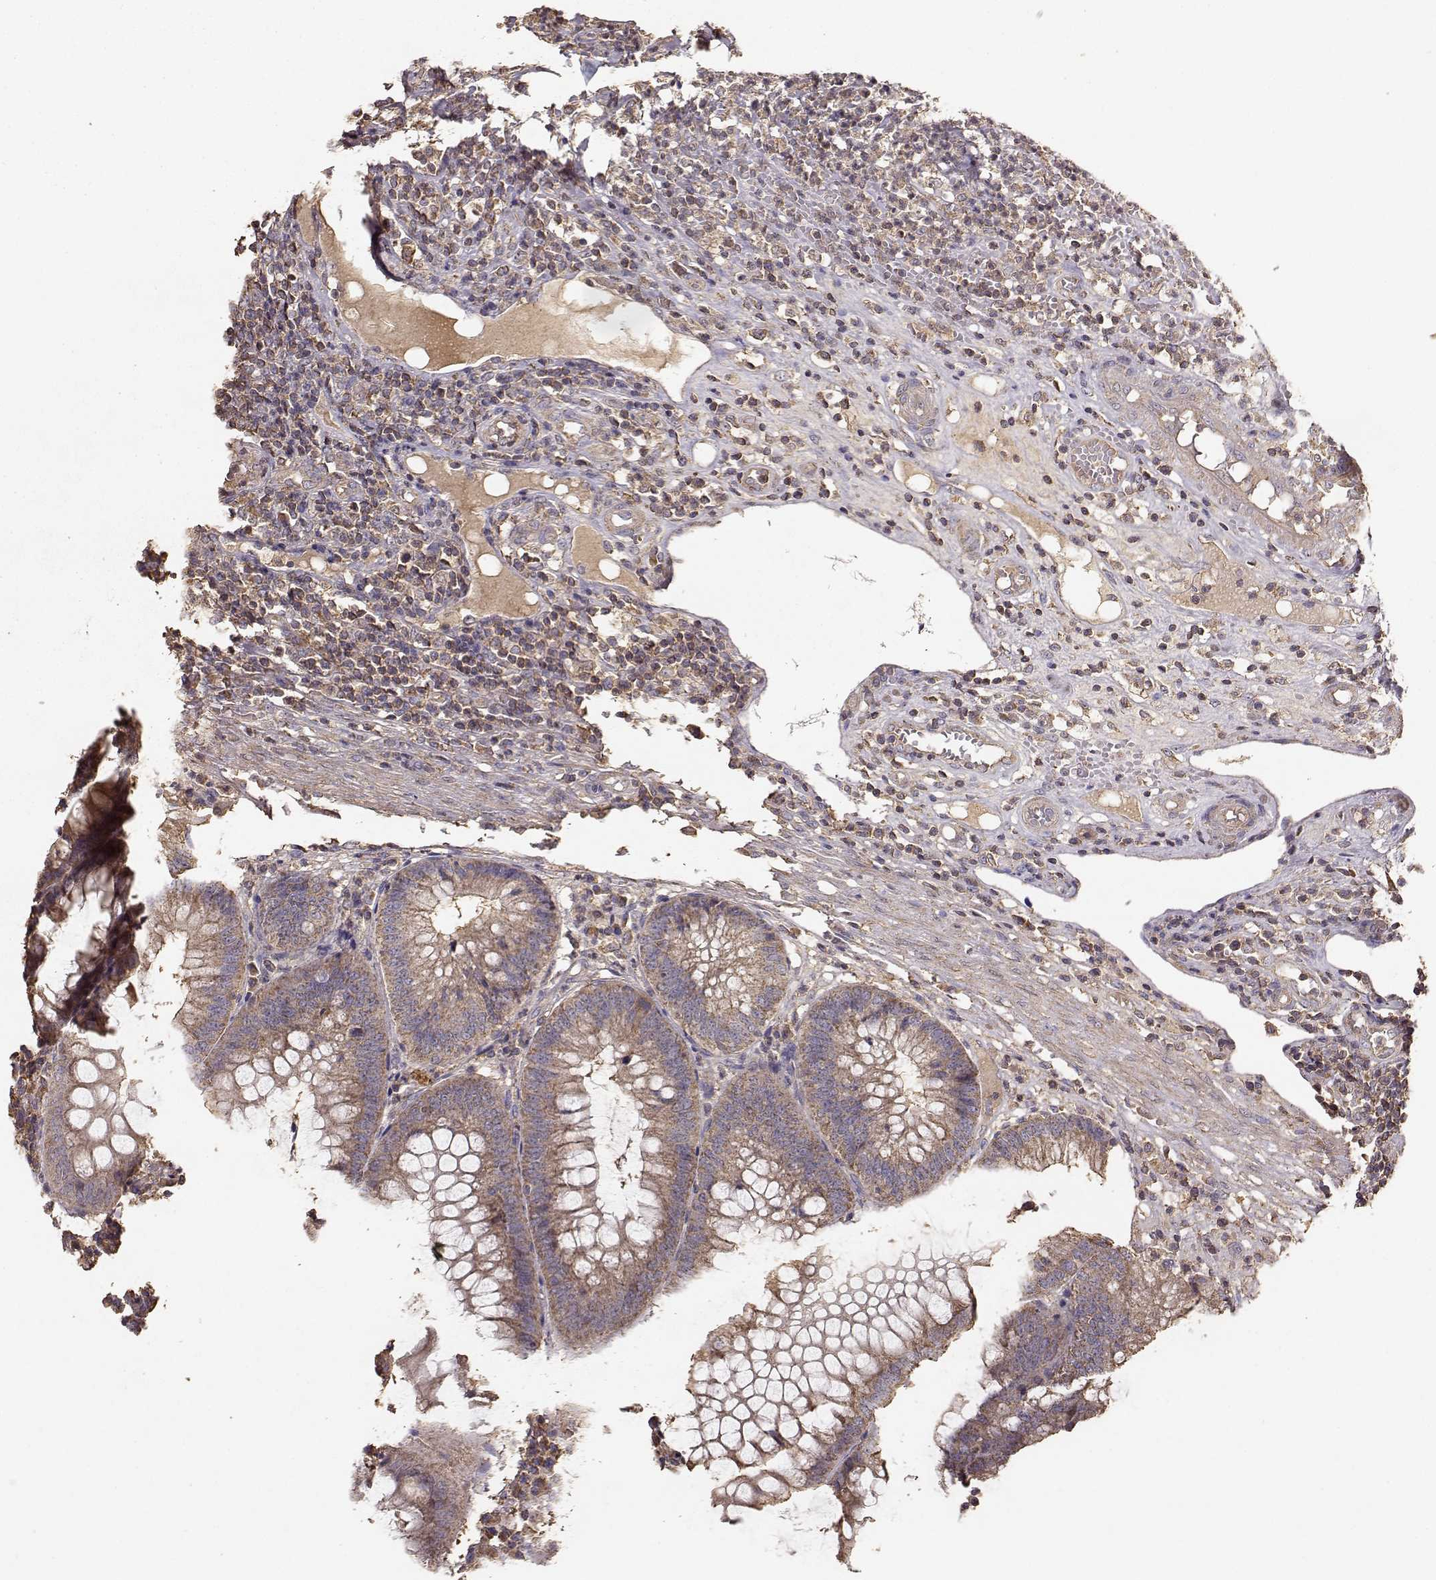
{"staining": {"intensity": "moderate", "quantity": ">75%", "location": "cytoplasmic/membranous"}, "tissue": "appendix", "cell_type": "Glandular cells", "image_type": "normal", "snomed": [{"axis": "morphology", "description": "Normal tissue, NOS"}, {"axis": "morphology", "description": "Inflammation, NOS"}, {"axis": "topography", "description": "Appendix"}], "caption": "Brown immunohistochemical staining in benign appendix demonstrates moderate cytoplasmic/membranous positivity in about >75% of glandular cells. (IHC, brightfield microscopy, high magnification).", "gene": "TARS3", "patient": {"sex": "male", "age": 16}}